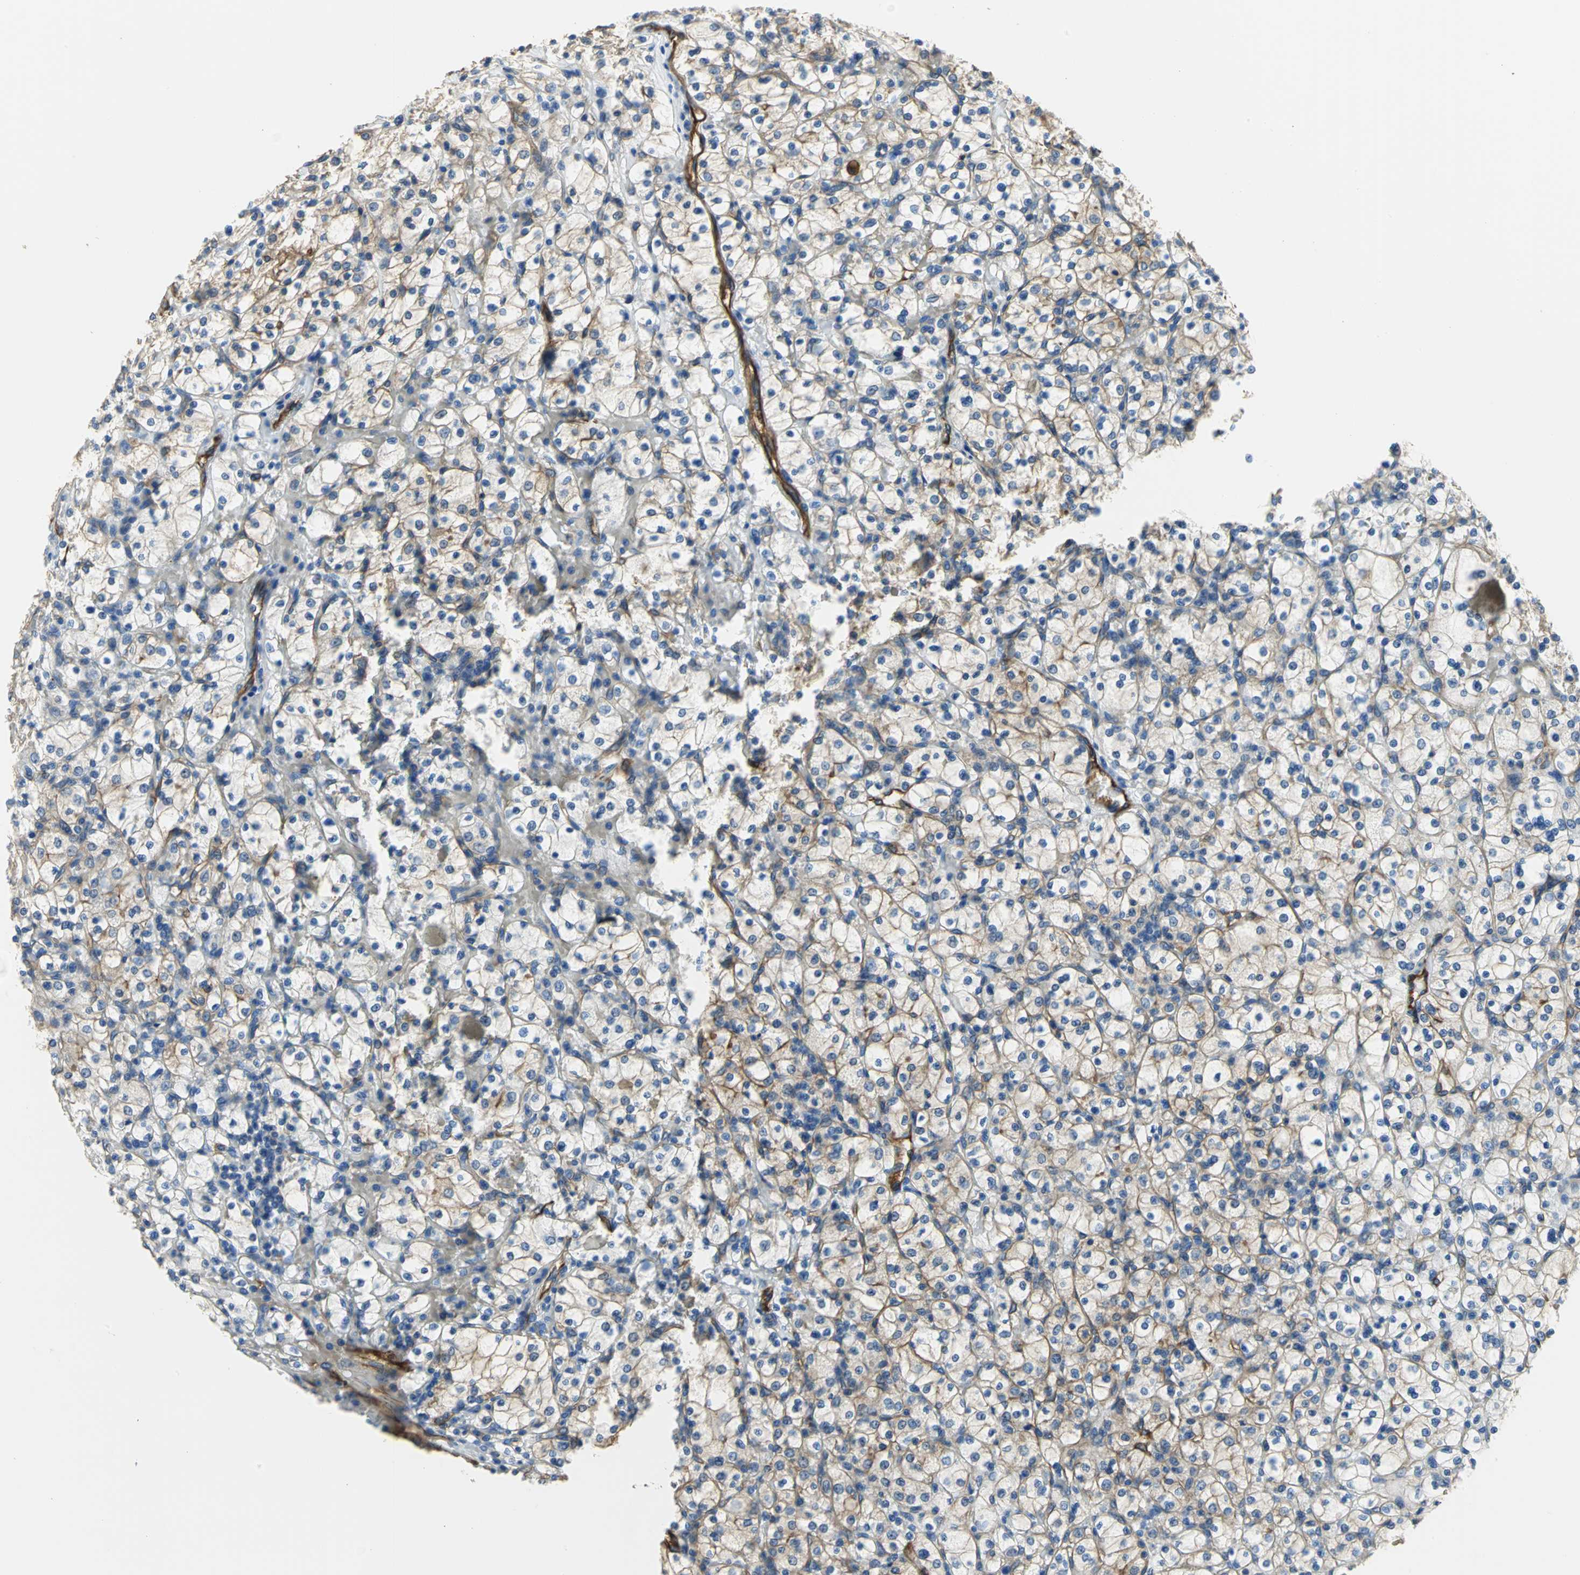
{"staining": {"intensity": "moderate", "quantity": "25%-75%", "location": "cytoplasmic/membranous"}, "tissue": "renal cancer", "cell_type": "Tumor cells", "image_type": "cancer", "snomed": [{"axis": "morphology", "description": "Adenocarcinoma, NOS"}, {"axis": "topography", "description": "Kidney"}], "caption": "This image shows immunohistochemistry (IHC) staining of human adenocarcinoma (renal), with medium moderate cytoplasmic/membranous expression in about 25%-75% of tumor cells.", "gene": "FLNB", "patient": {"sex": "female", "age": 83}}